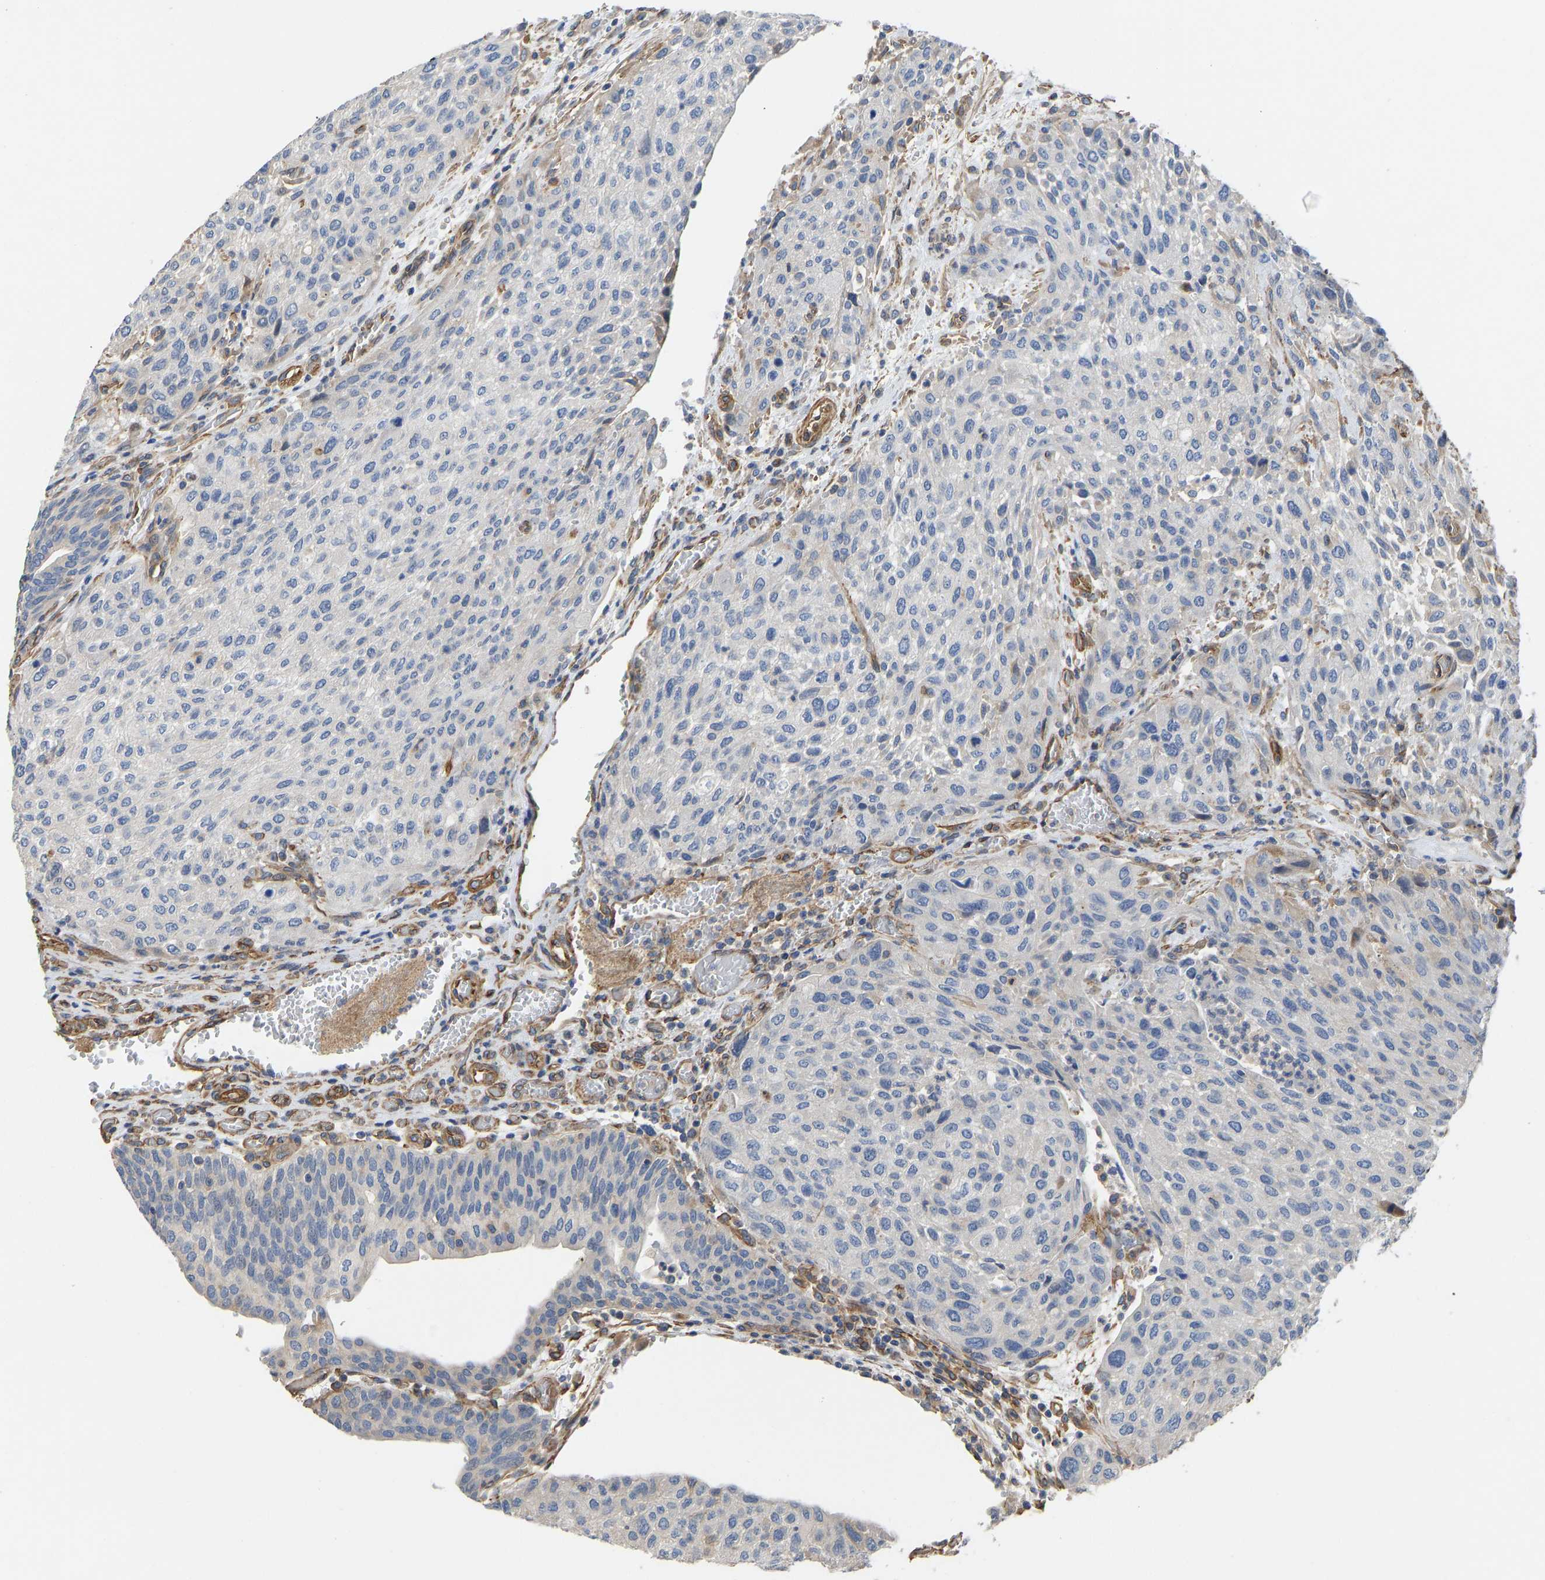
{"staining": {"intensity": "negative", "quantity": "none", "location": "none"}, "tissue": "urothelial cancer", "cell_type": "Tumor cells", "image_type": "cancer", "snomed": [{"axis": "morphology", "description": "Urothelial carcinoma, Low grade"}, {"axis": "morphology", "description": "Urothelial carcinoma, High grade"}, {"axis": "topography", "description": "Urinary bladder"}], "caption": "Tumor cells show no significant staining in urothelial carcinoma (low-grade).", "gene": "ELMO2", "patient": {"sex": "male", "age": 35}}